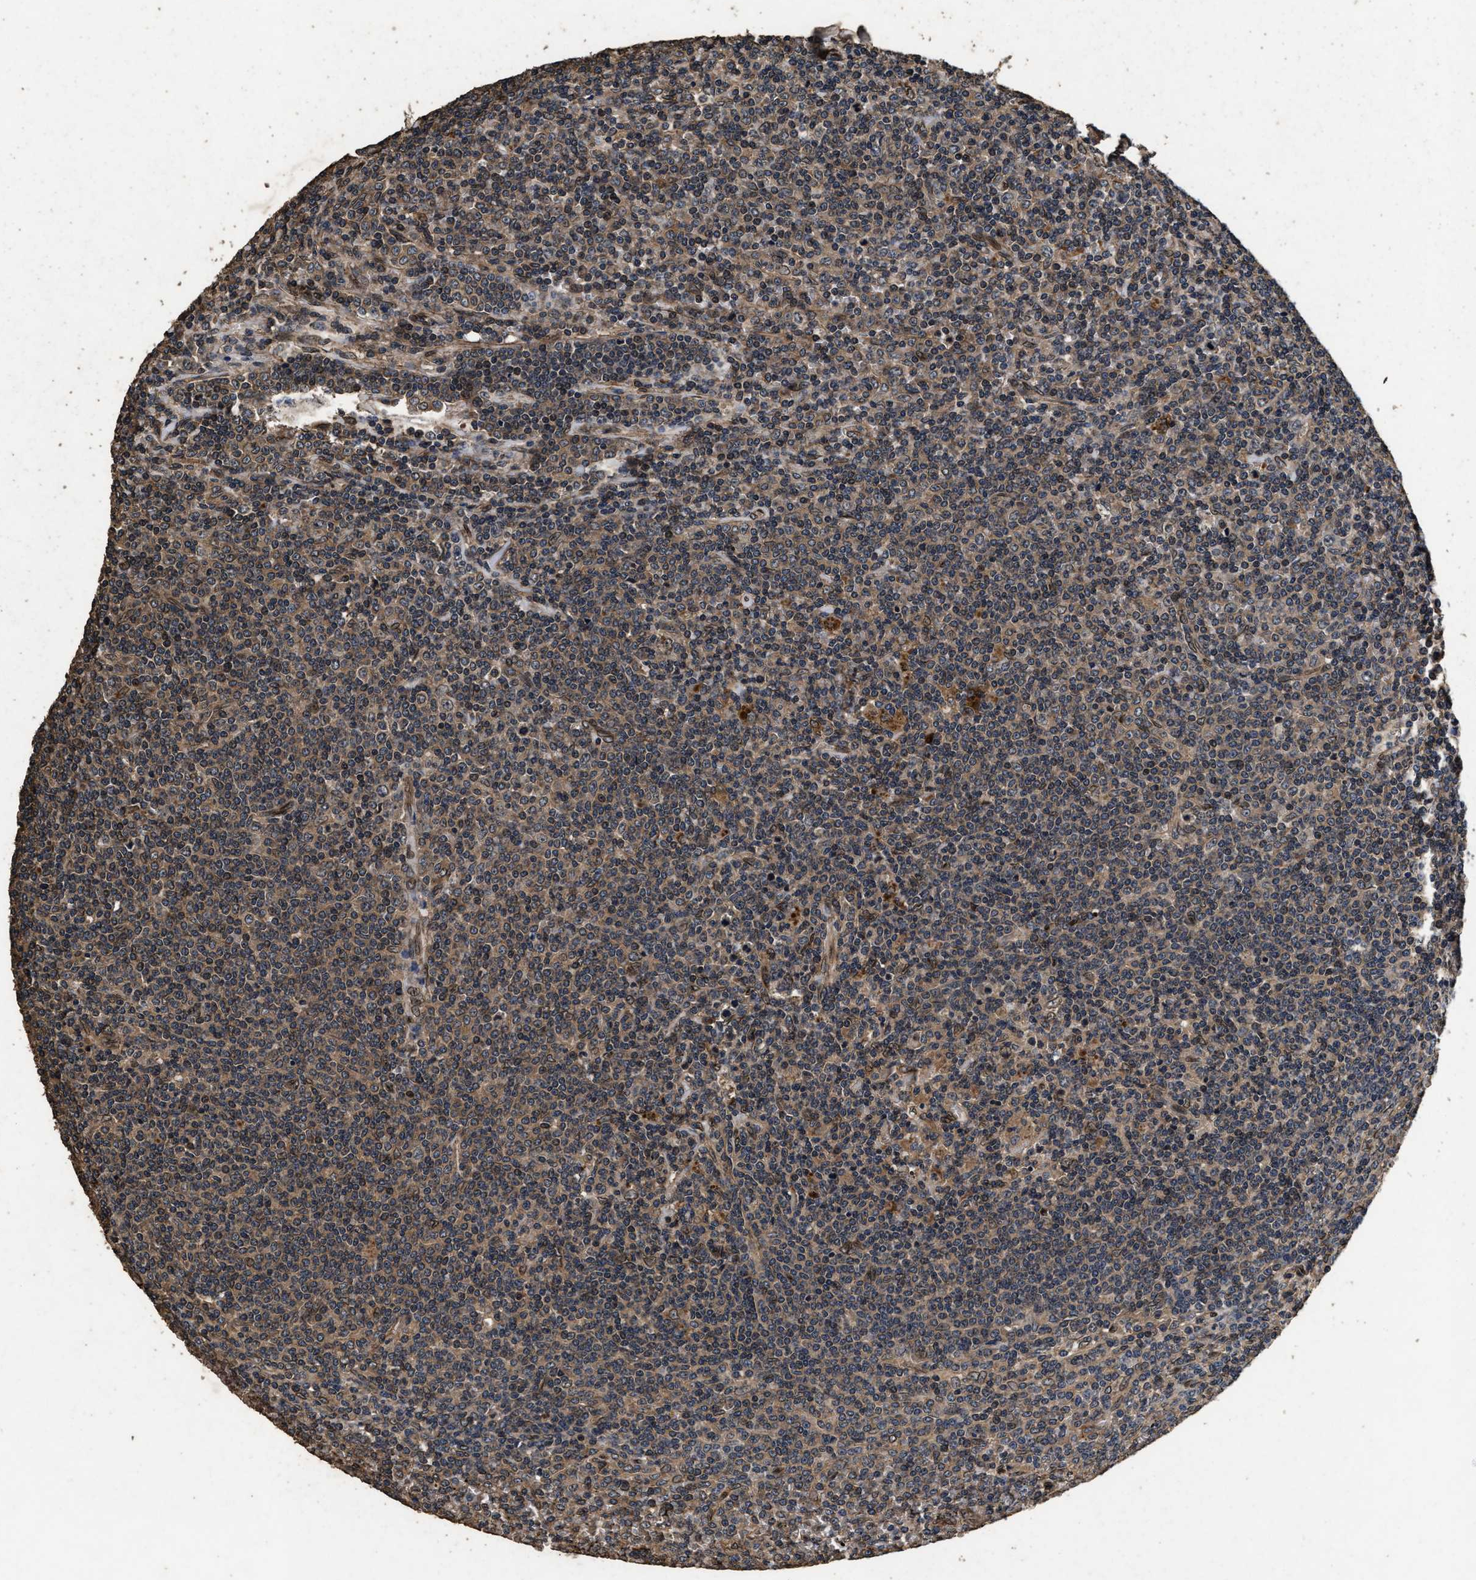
{"staining": {"intensity": "moderate", "quantity": "<25%", "location": "cytoplasmic/membranous,nuclear"}, "tissue": "lymphoma", "cell_type": "Tumor cells", "image_type": "cancer", "snomed": [{"axis": "morphology", "description": "Malignant lymphoma, non-Hodgkin's type, Low grade"}, {"axis": "topography", "description": "Spleen"}], "caption": "This photomicrograph displays lymphoma stained with immunohistochemistry (IHC) to label a protein in brown. The cytoplasmic/membranous and nuclear of tumor cells show moderate positivity for the protein. Nuclei are counter-stained blue.", "gene": "ACCS", "patient": {"sex": "female", "age": 19}}